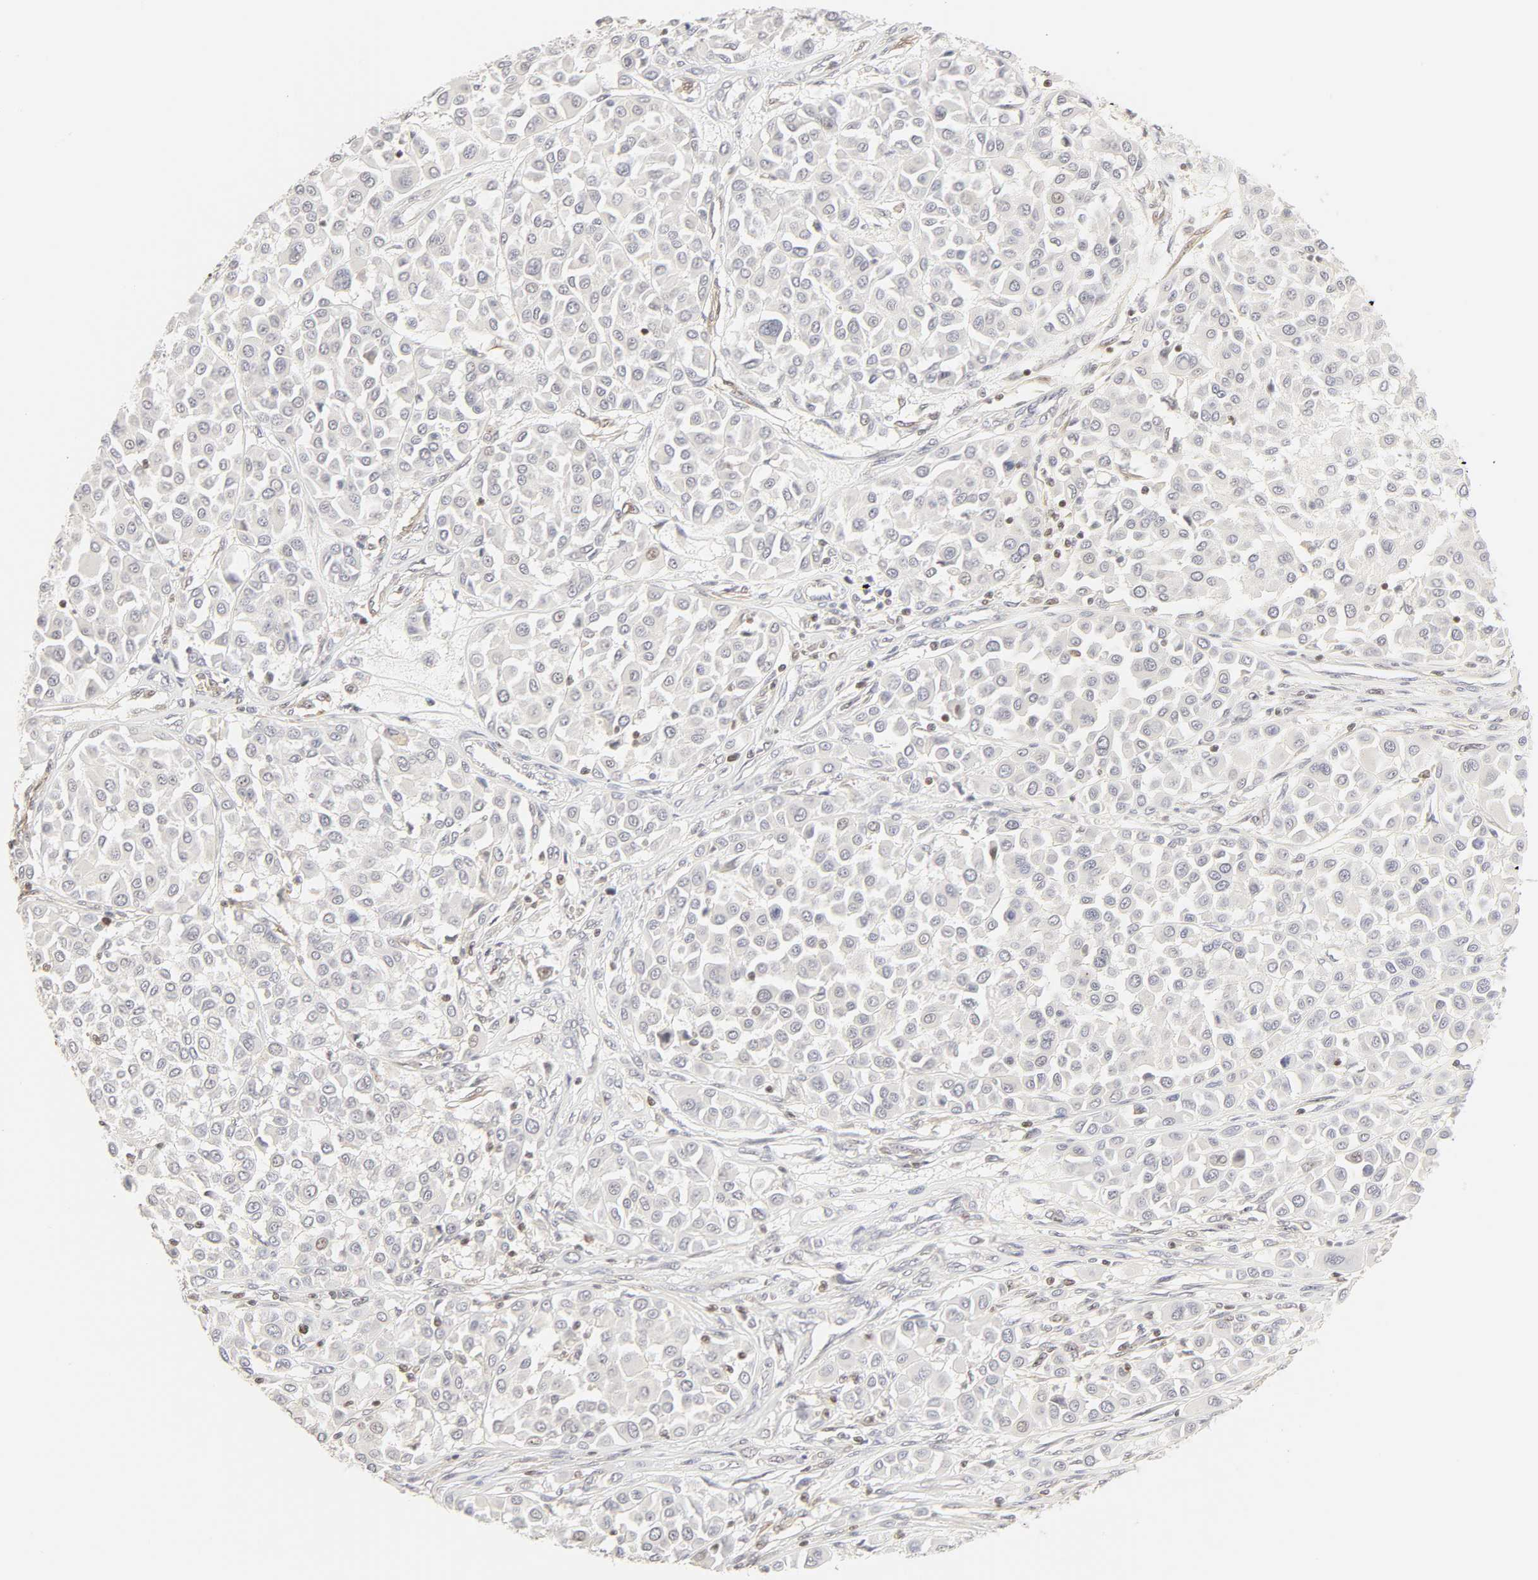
{"staining": {"intensity": "negative", "quantity": "none", "location": "none"}, "tissue": "melanoma", "cell_type": "Tumor cells", "image_type": "cancer", "snomed": [{"axis": "morphology", "description": "Malignant melanoma, Metastatic site"}, {"axis": "topography", "description": "Soft tissue"}], "caption": "A high-resolution photomicrograph shows immunohistochemistry staining of melanoma, which displays no significant expression in tumor cells. (Brightfield microscopy of DAB immunohistochemistry at high magnification).", "gene": "KIF2A", "patient": {"sex": "male", "age": 41}}